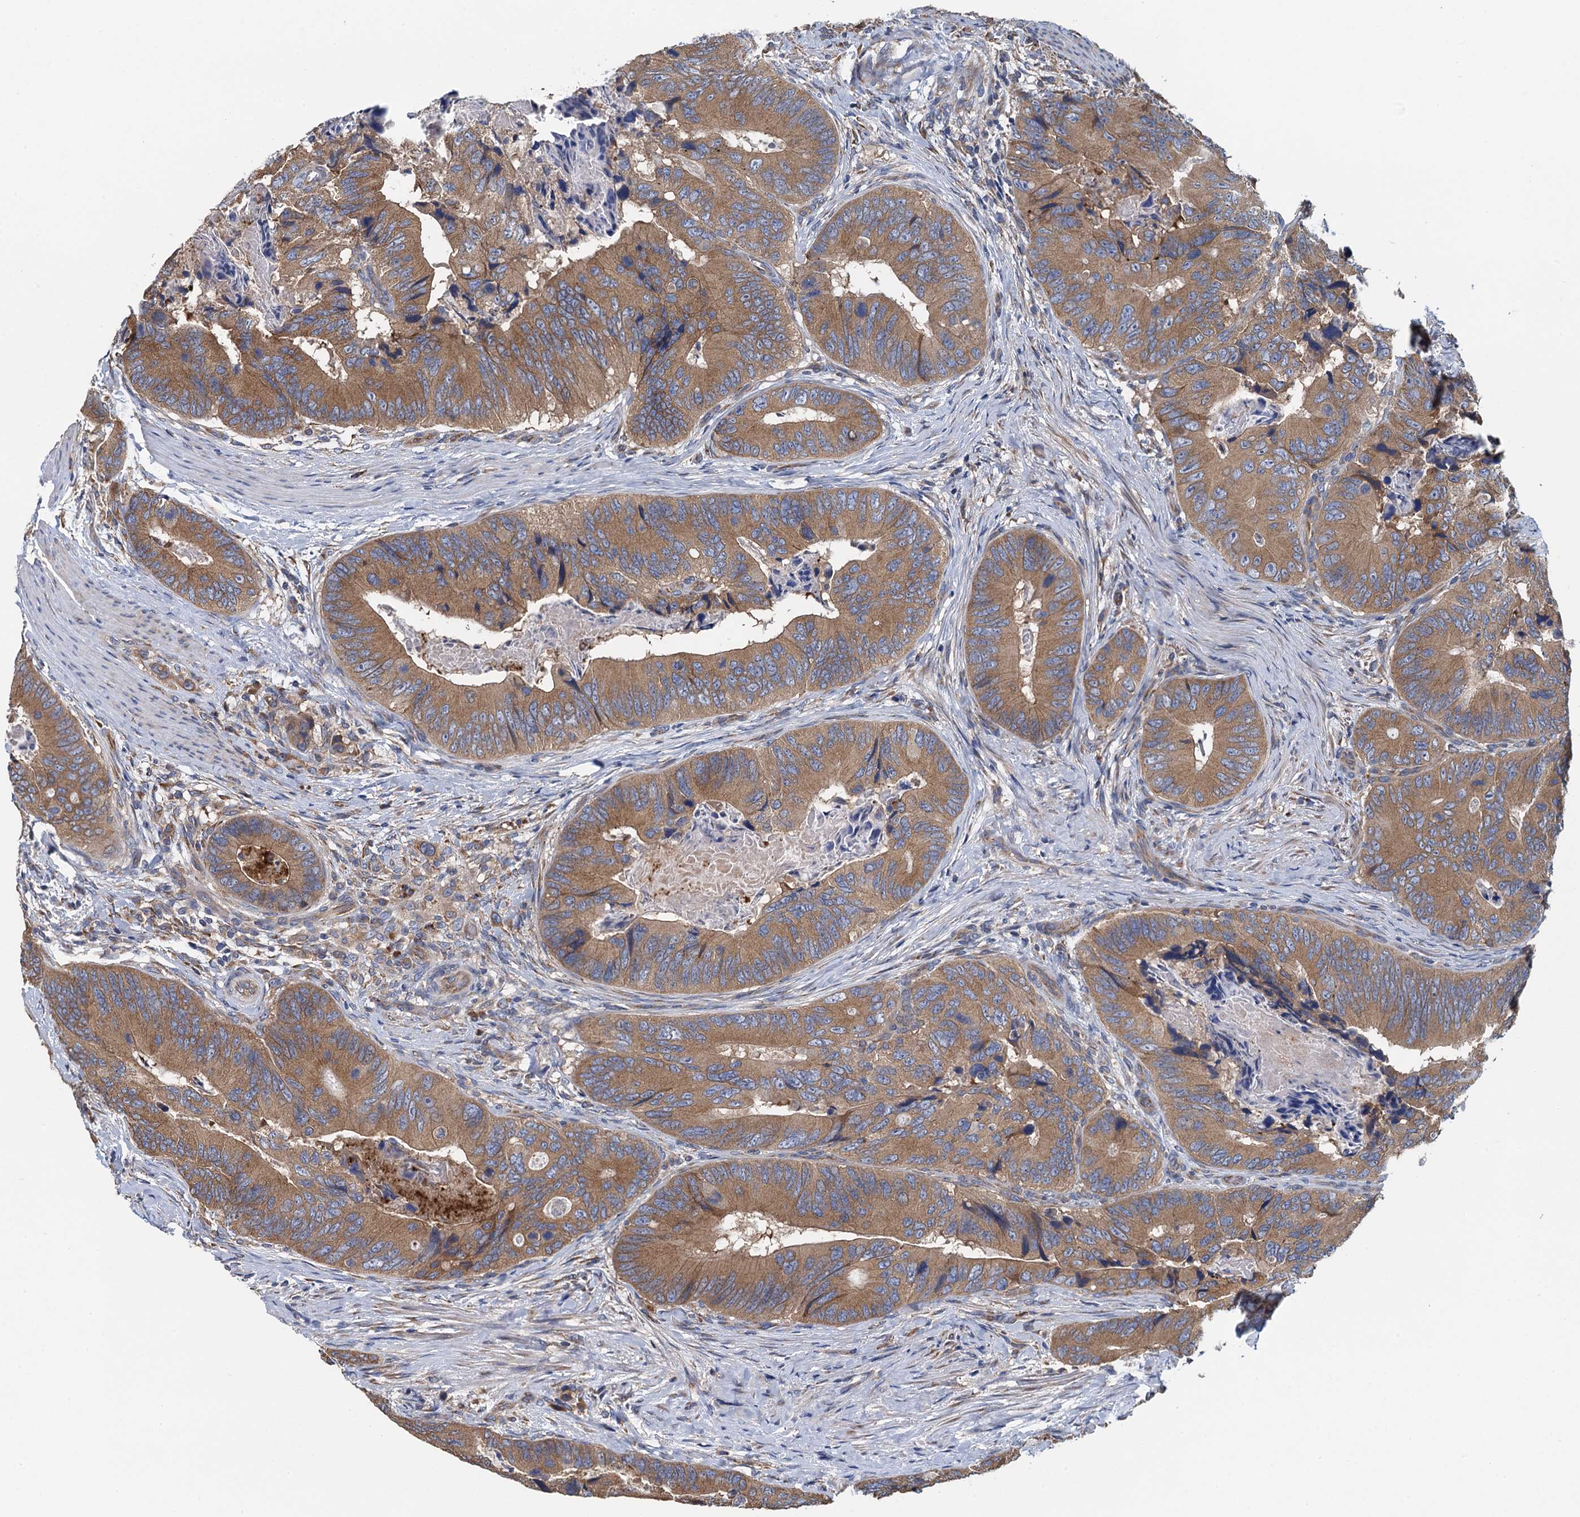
{"staining": {"intensity": "moderate", "quantity": ">75%", "location": "cytoplasmic/membranous"}, "tissue": "colorectal cancer", "cell_type": "Tumor cells", "image_type": "cancer", "snomed": [{"axis": "morphology", "description": "Adenocarcinoma, NOS"}, {"axis": "topography", "description": "Colon"}], "caption": "DAB (3,3'-diaminobenzidine) immunohistochemical staining of human colorectal cancer (adenocarcinoma) reveals moderate cytoplasmic/membranous protein positivity in approximately >75% of tumor cells.", "gene": "ADCY9", "patient": {"sex": "male", "age": 84}}